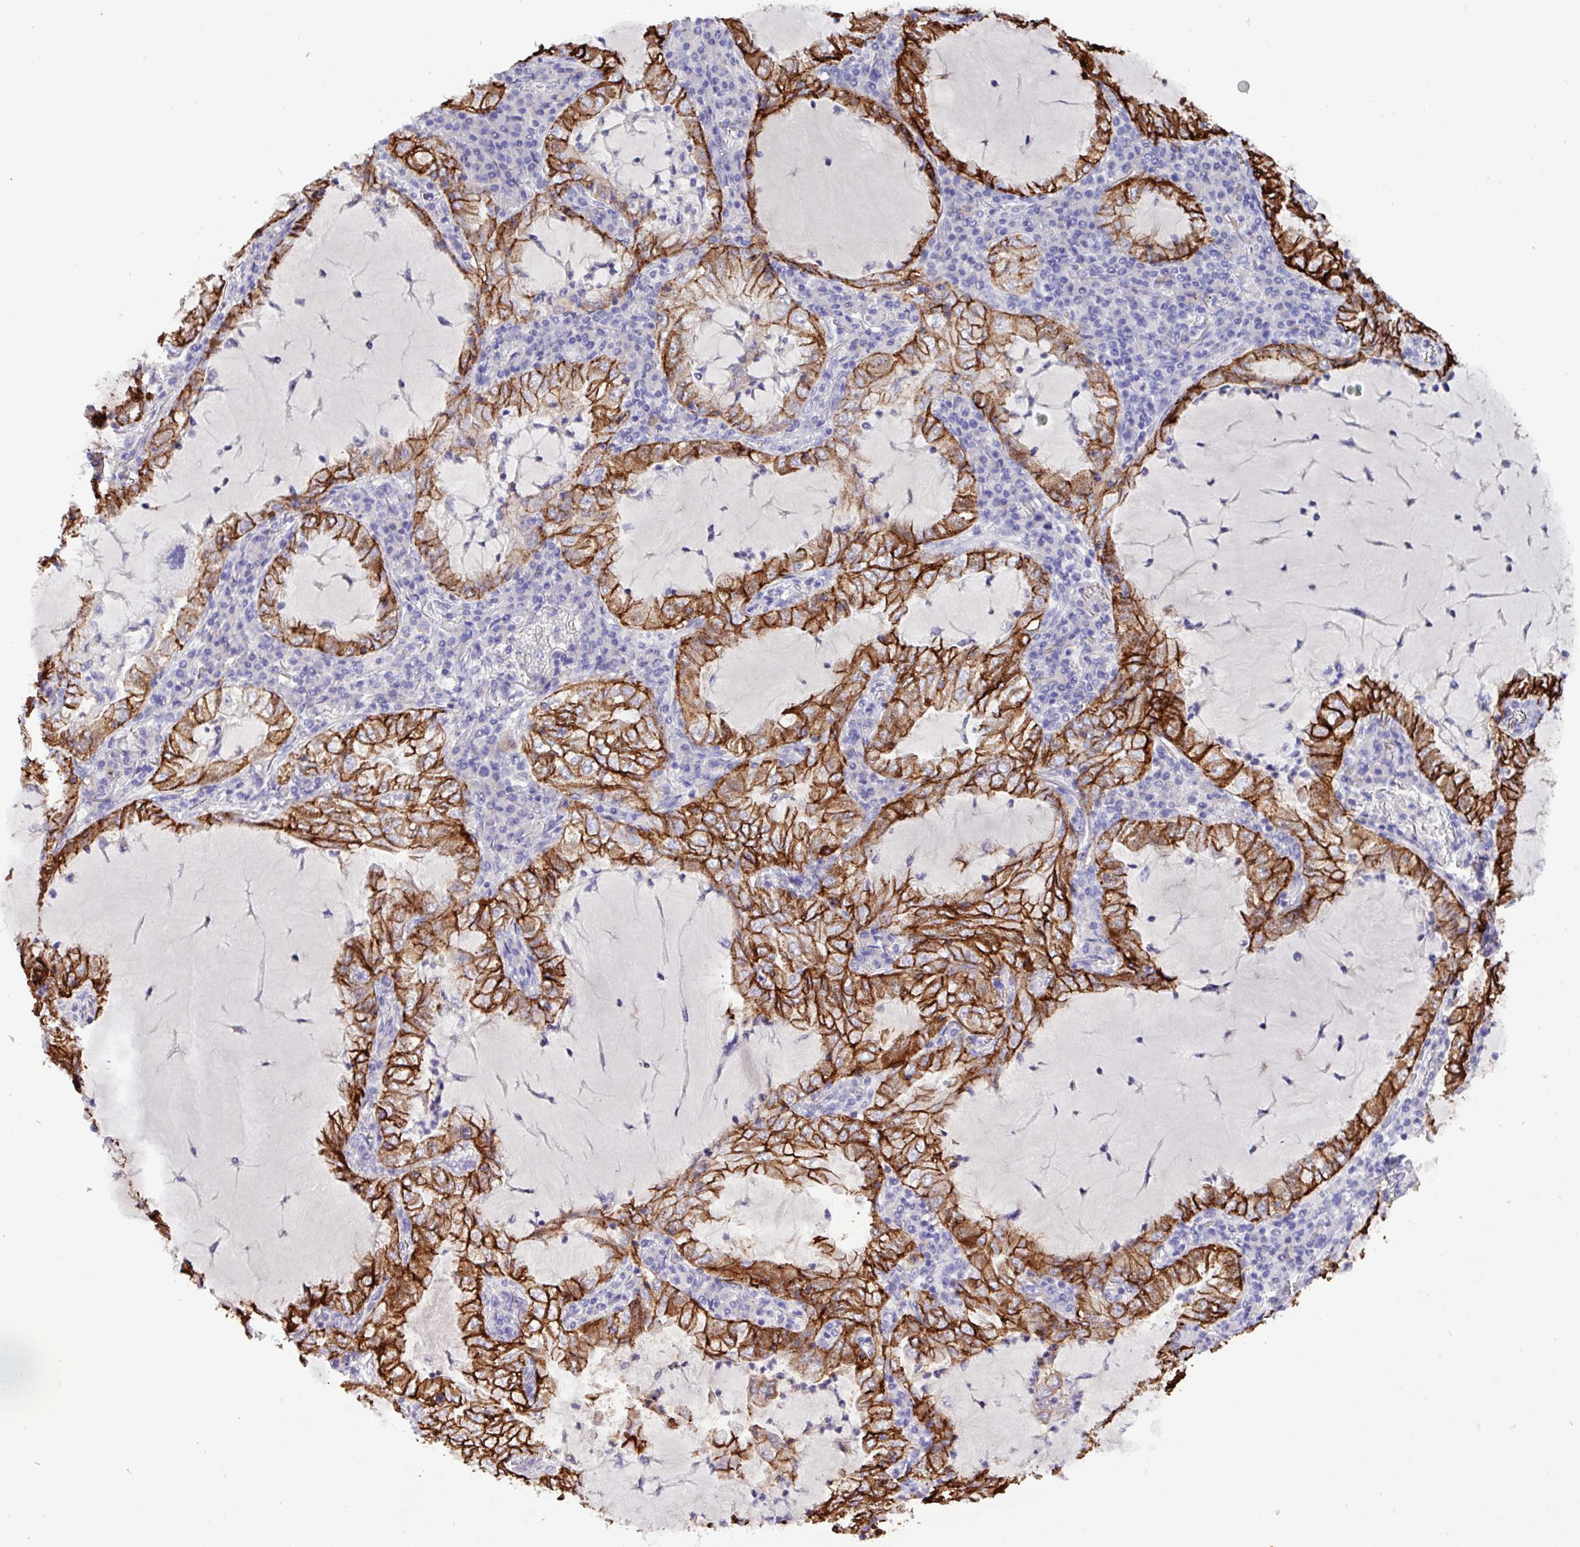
{"staining": {"intensity": "strong", "quantity": ">75%", "location": "cytoplasmic/membranous"}, "tissue": "lung cancer", "cell_type": "Tumor cells", "image_type": "cancer", "snomed": [{"axis": "morphology", "description": "Adenocarcinoma, NOS"}, {"axis": "topography", "description": "Lung"}], "caption": "A histopathology image showing strong cytoplasmic/membranous expression in about >75% of tumor cells in lung cancer, as visualized by brown immunohistochemical staining.", "gene": "EPCAM", "patient": {"sex": "female", "age": 73}}